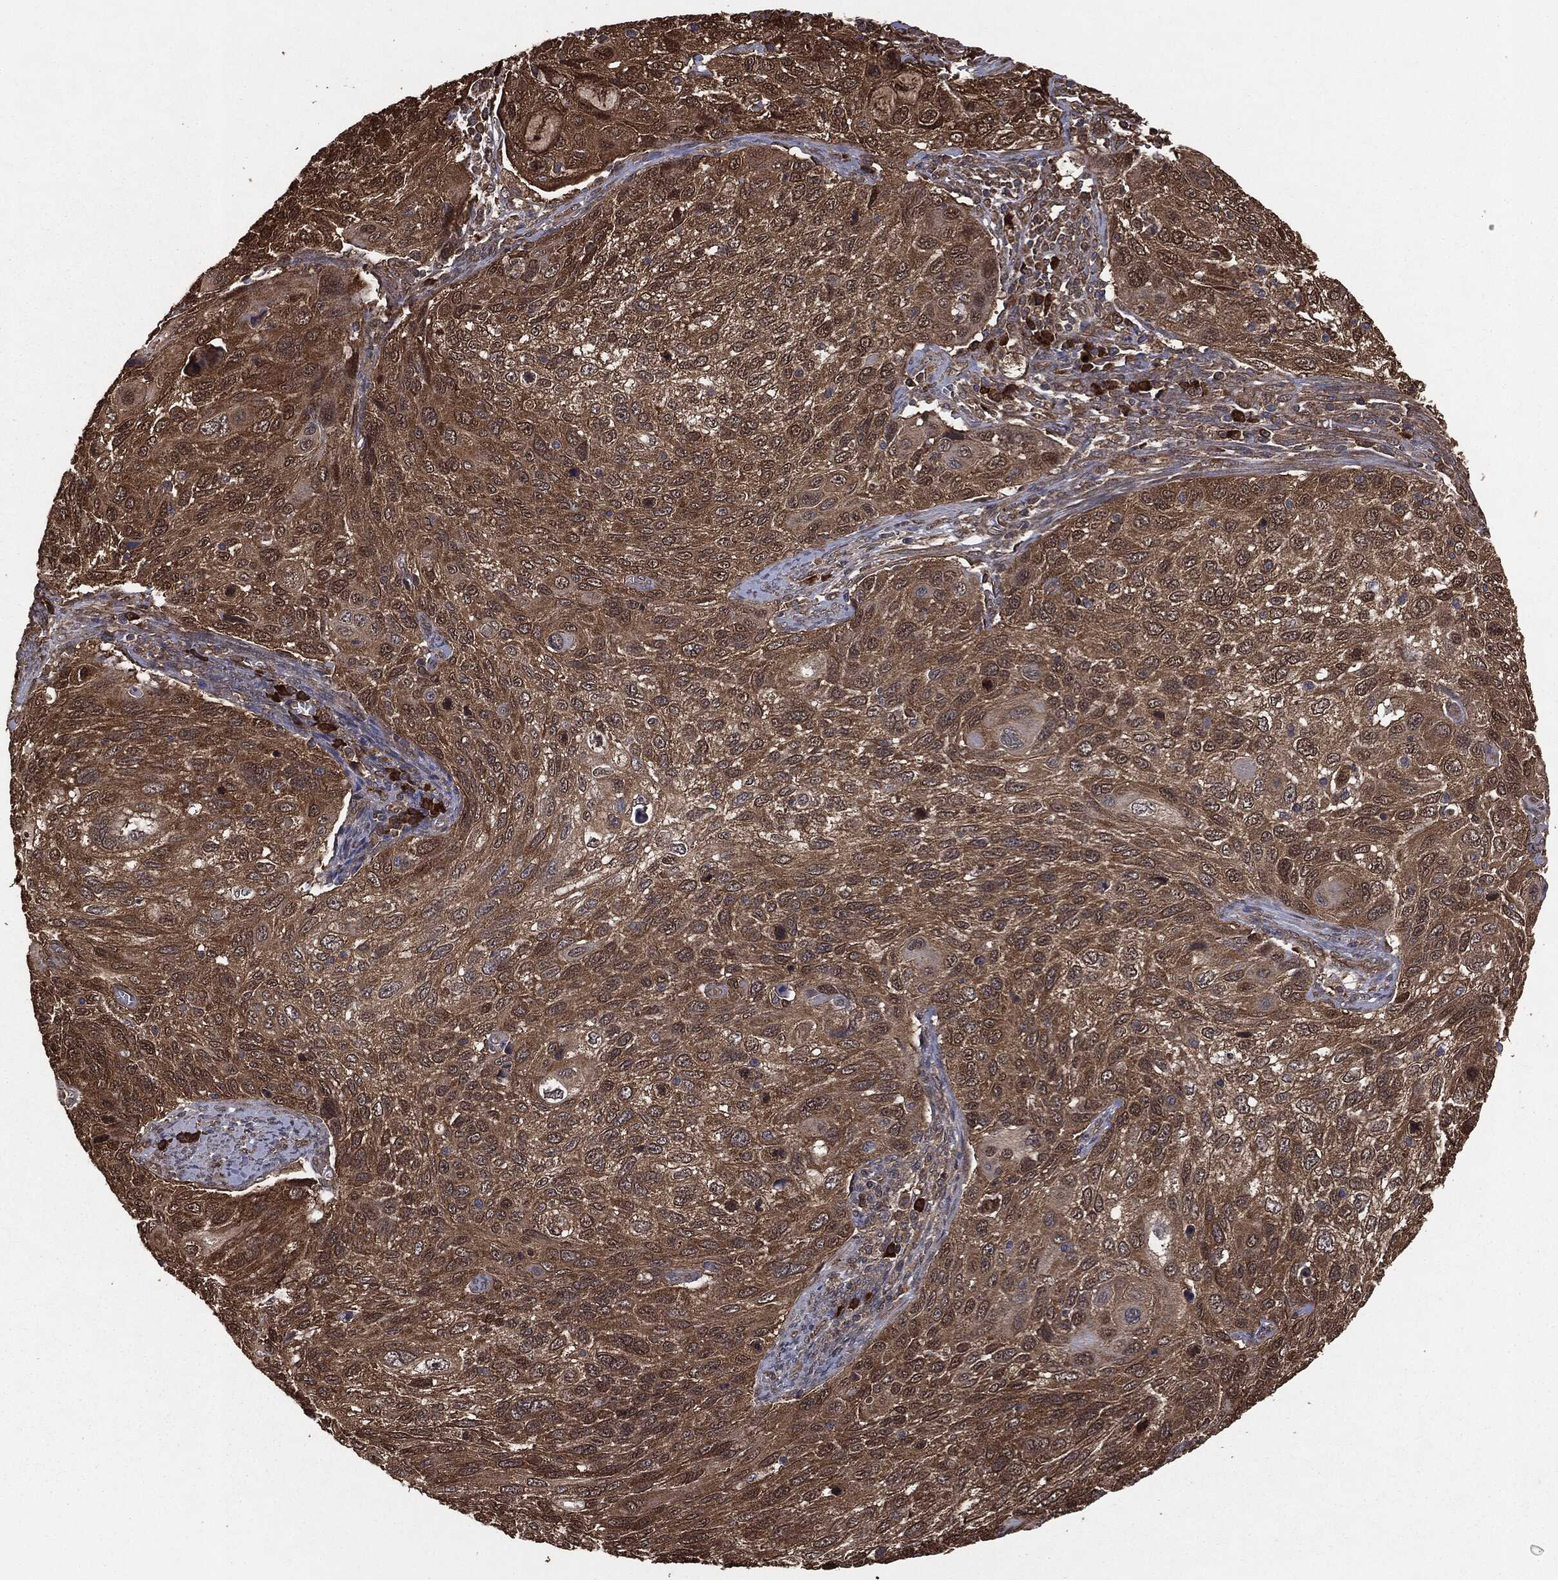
{"staining": {"intensity": "strong", "quantity": ">75%", "location": "cytoplasmic/membranous"}, "tissue": "cervical cancer", "cell_type": "Tumor cells", "image_type": "cancer", "snomed": [{"axis": "morphology", "description": "Squamous cell carcinoma, NOS"}, {"axis": "topography", "description": "Cervix"}], "caption": "Immunohistochemistry (IHC) of squamous cell carcinoma (cervical) displays high levels of strong cytoplasmic/membranous expression in about >75% of tumor cells.", "gene": "NME1", "patient": {"sex": "female", "age": 70}}